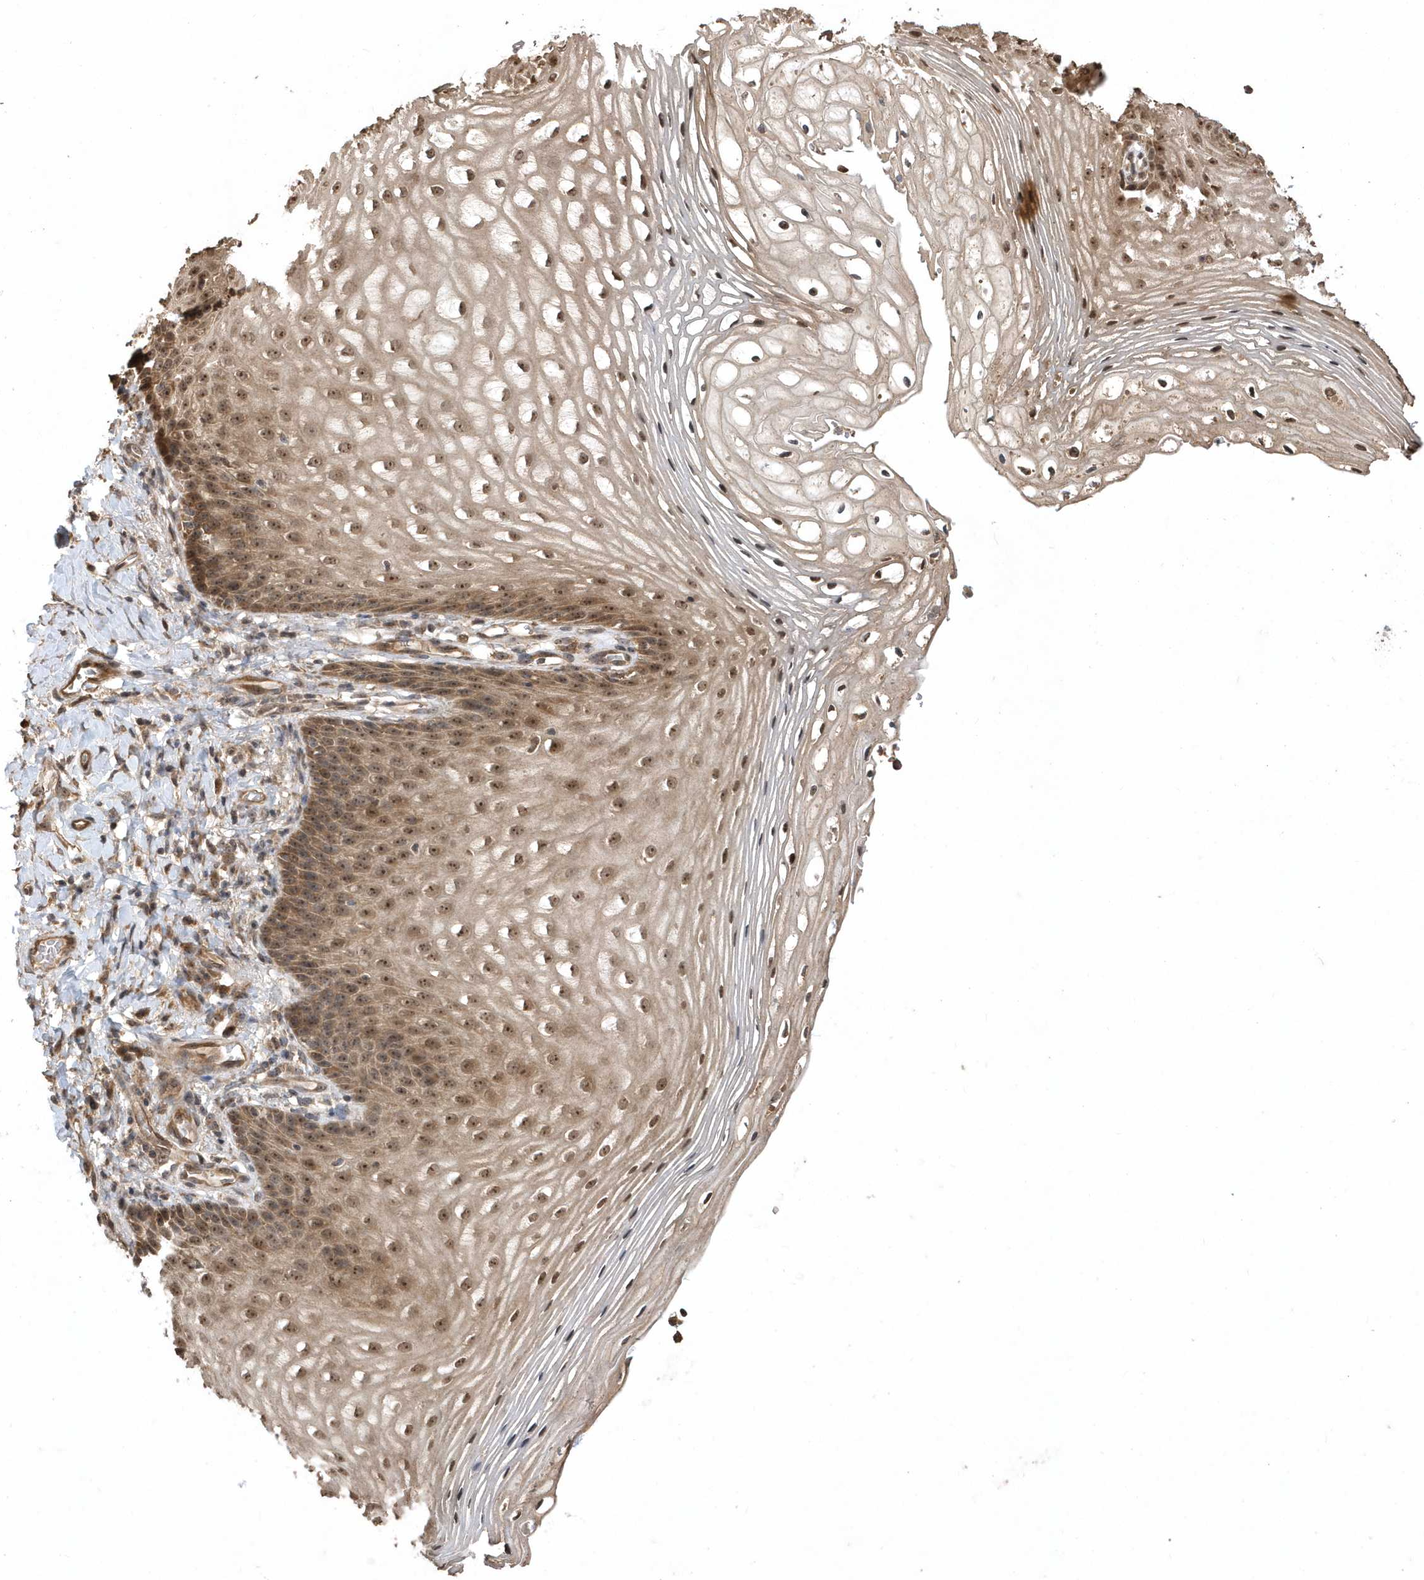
{"staining": {"intensity": "moderate", "quantity": ">75%", "location": "cytoplasmic/membranous,nuclear"}, "tissue": "vagina", "cell_type": "Squamous epithelial cells", "image_type": "normal", "snomed": [{"axis": "morphology", "description": "Normal tissue, NOS"}, {"axis": "topography", "description": "Vagina"}], "caption": "The image displays a brown stain indicating the presence of a protein in the cytoplasmic/membranous,nuclear of squamous epithelial cells in vagina.", "gene": "WASHC5", "patient": {"sex": "female", "age": 60}}